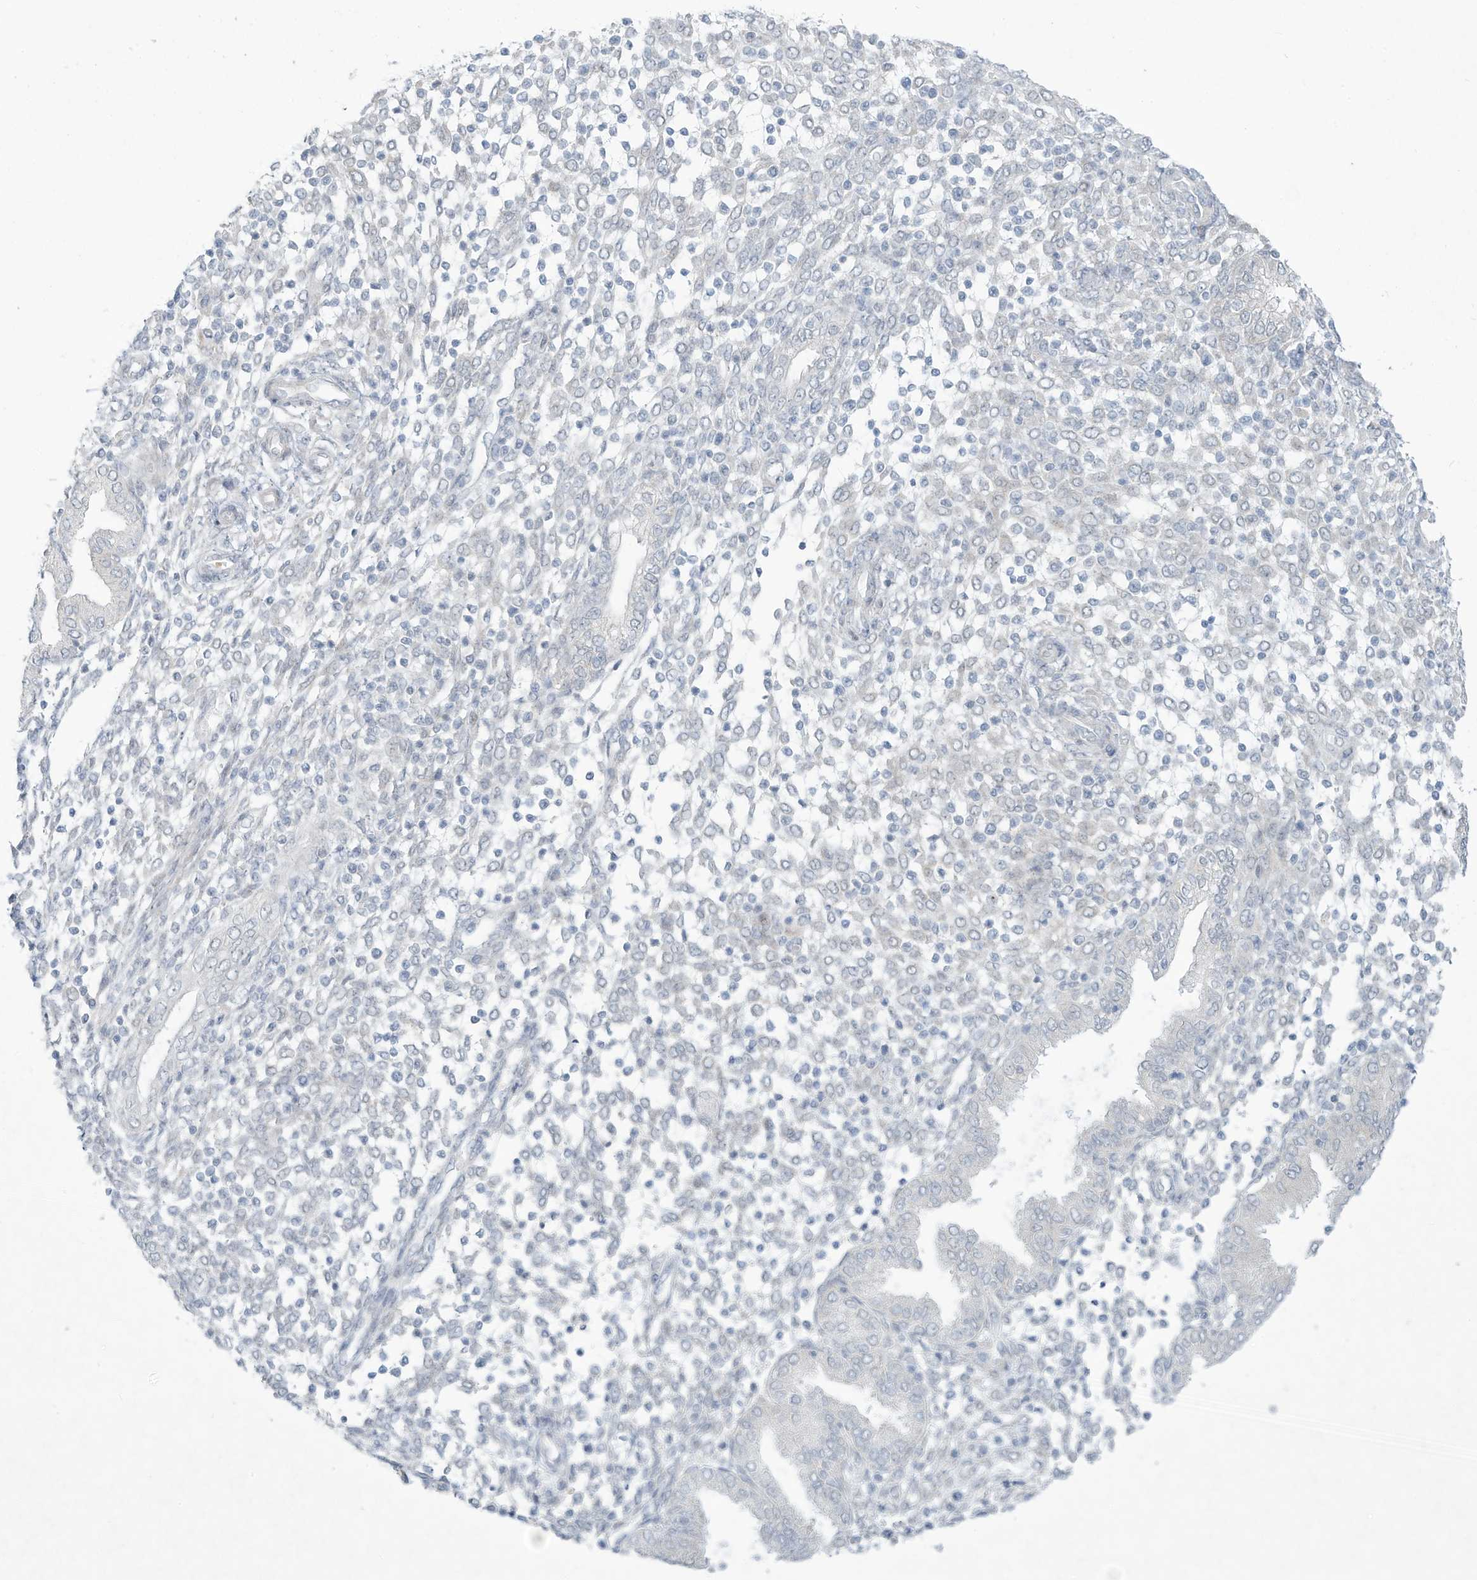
{"staining": {"intensity": "negative", "quantity": "none", "location": "none"}, "tissue": "endometrium", "cell_type": "Cells in endometrial stroma", "image_type": "normal", "snomed": [{"axis": "morphology", "description": "Normal tissue, NOS"}, {"axis": "topography", "description": "Endometrium"}], "caption": "An IHC image of benign endometrium is shown. There is no staining in cells in endometrial stroma of endometrium. The staining is performed using DAB brown chromogen with nuclei counter-stained in using hematoxylin.", "gene": "PAX6", "patient": {"sex": "female", "age": 53}}